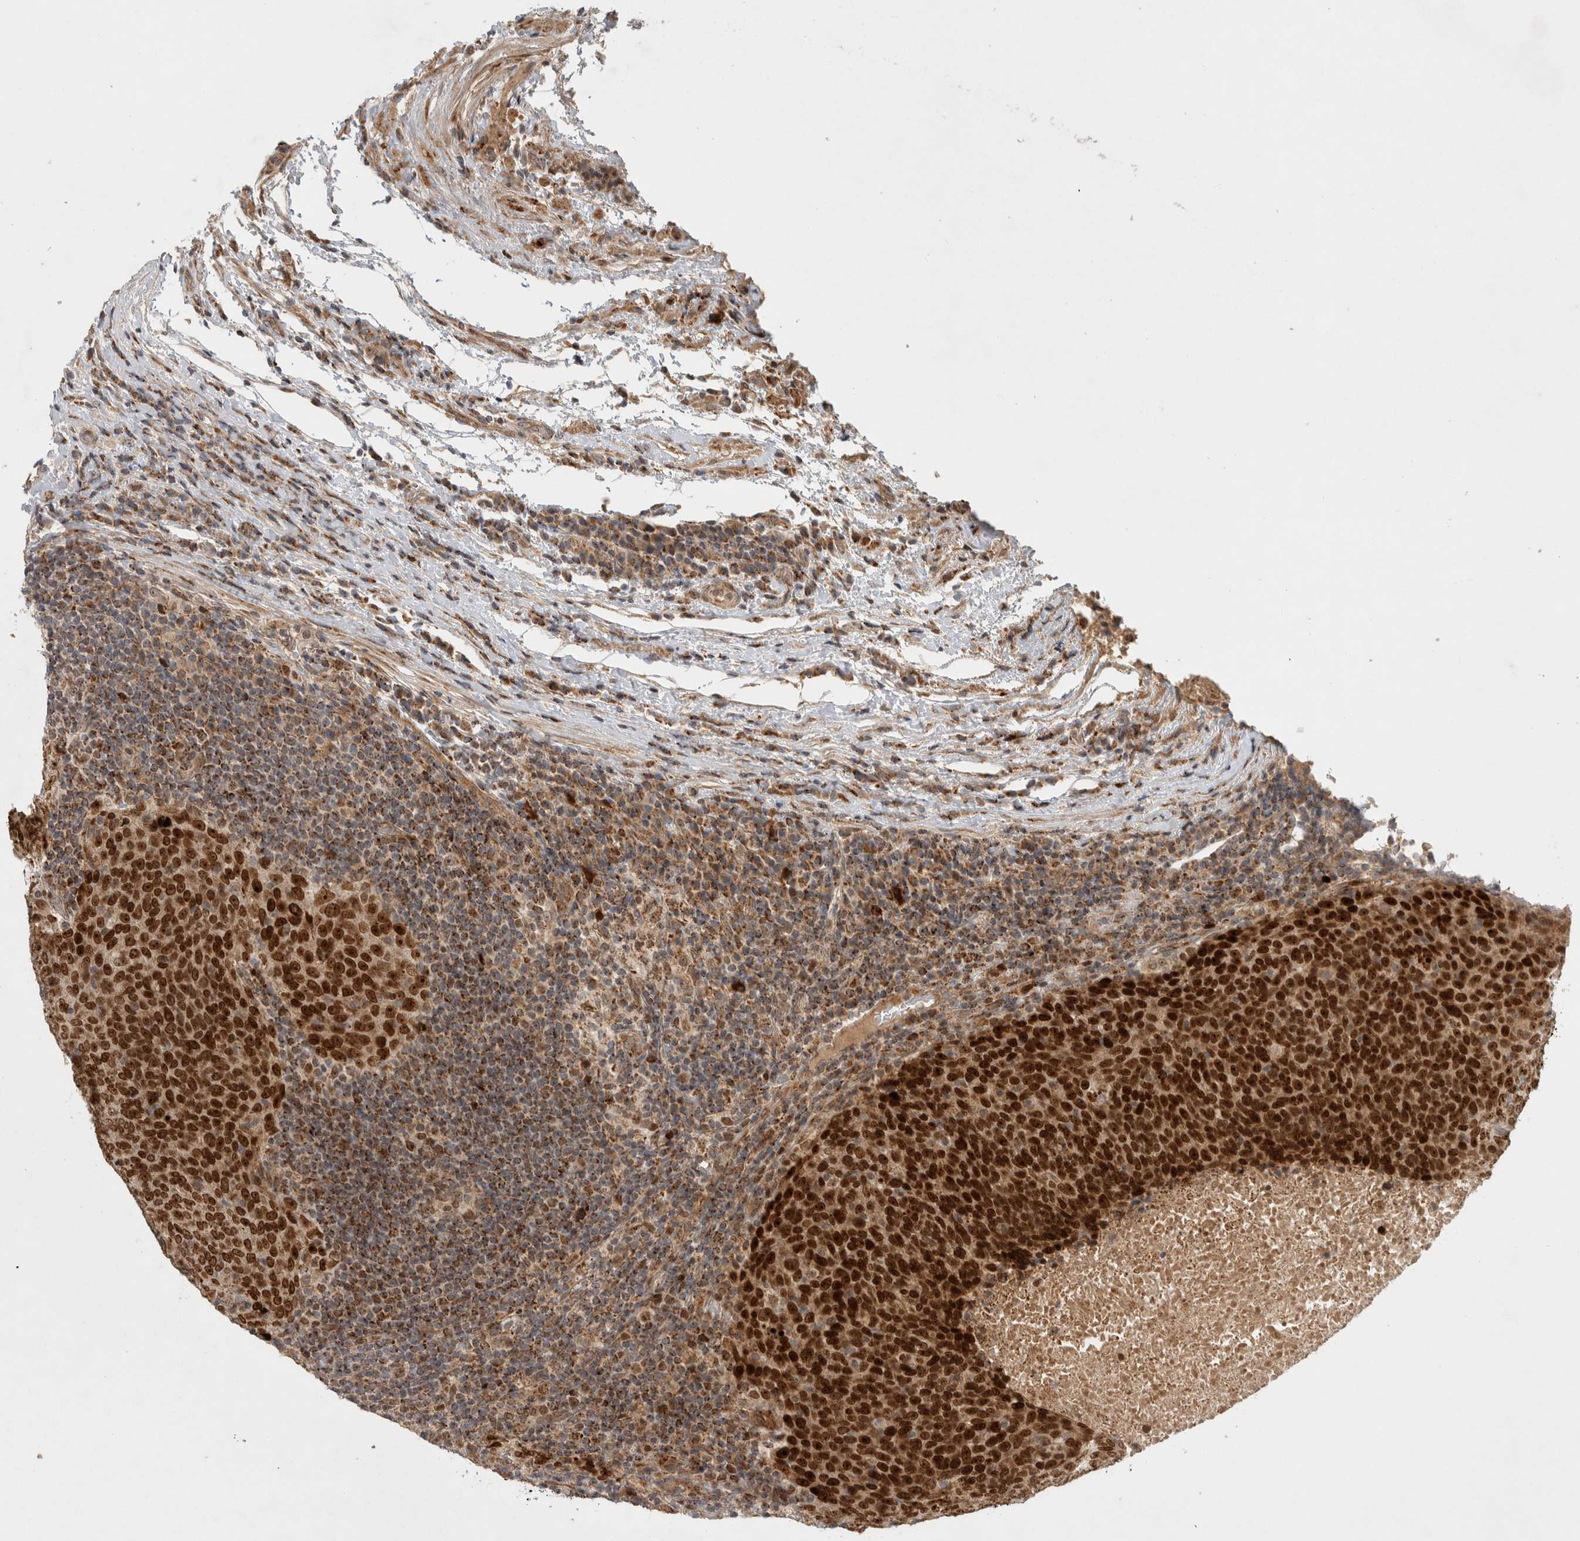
{"staining": {"intensity": "strong", "quantity": ">75%", "location": "cytoplasmic/membranous,nuclear"}, "tissue": "head and neck cancer", "cell_type": "Tumor cells", "image_type": "cancer", "snomed": [{"axis": "morphology", "description": "Squamous cell carcinoma, NOS"}, {"axis": "morphology", "description": "Squamous cell carcinoma, metastatic, NOS"}, {"axis": "topography", "description": "Lymph node"}, {"axis": "topography", "description": "Head-Neck"}], "caption": "Immunohistochemical staining of human head and neck cancer reveals strong cytoplasmic/membranous and nuclear protein expression in about >75% of tumor cells.", "gene": "INSRR", "patient": {"sex": "male", "age": 62}}